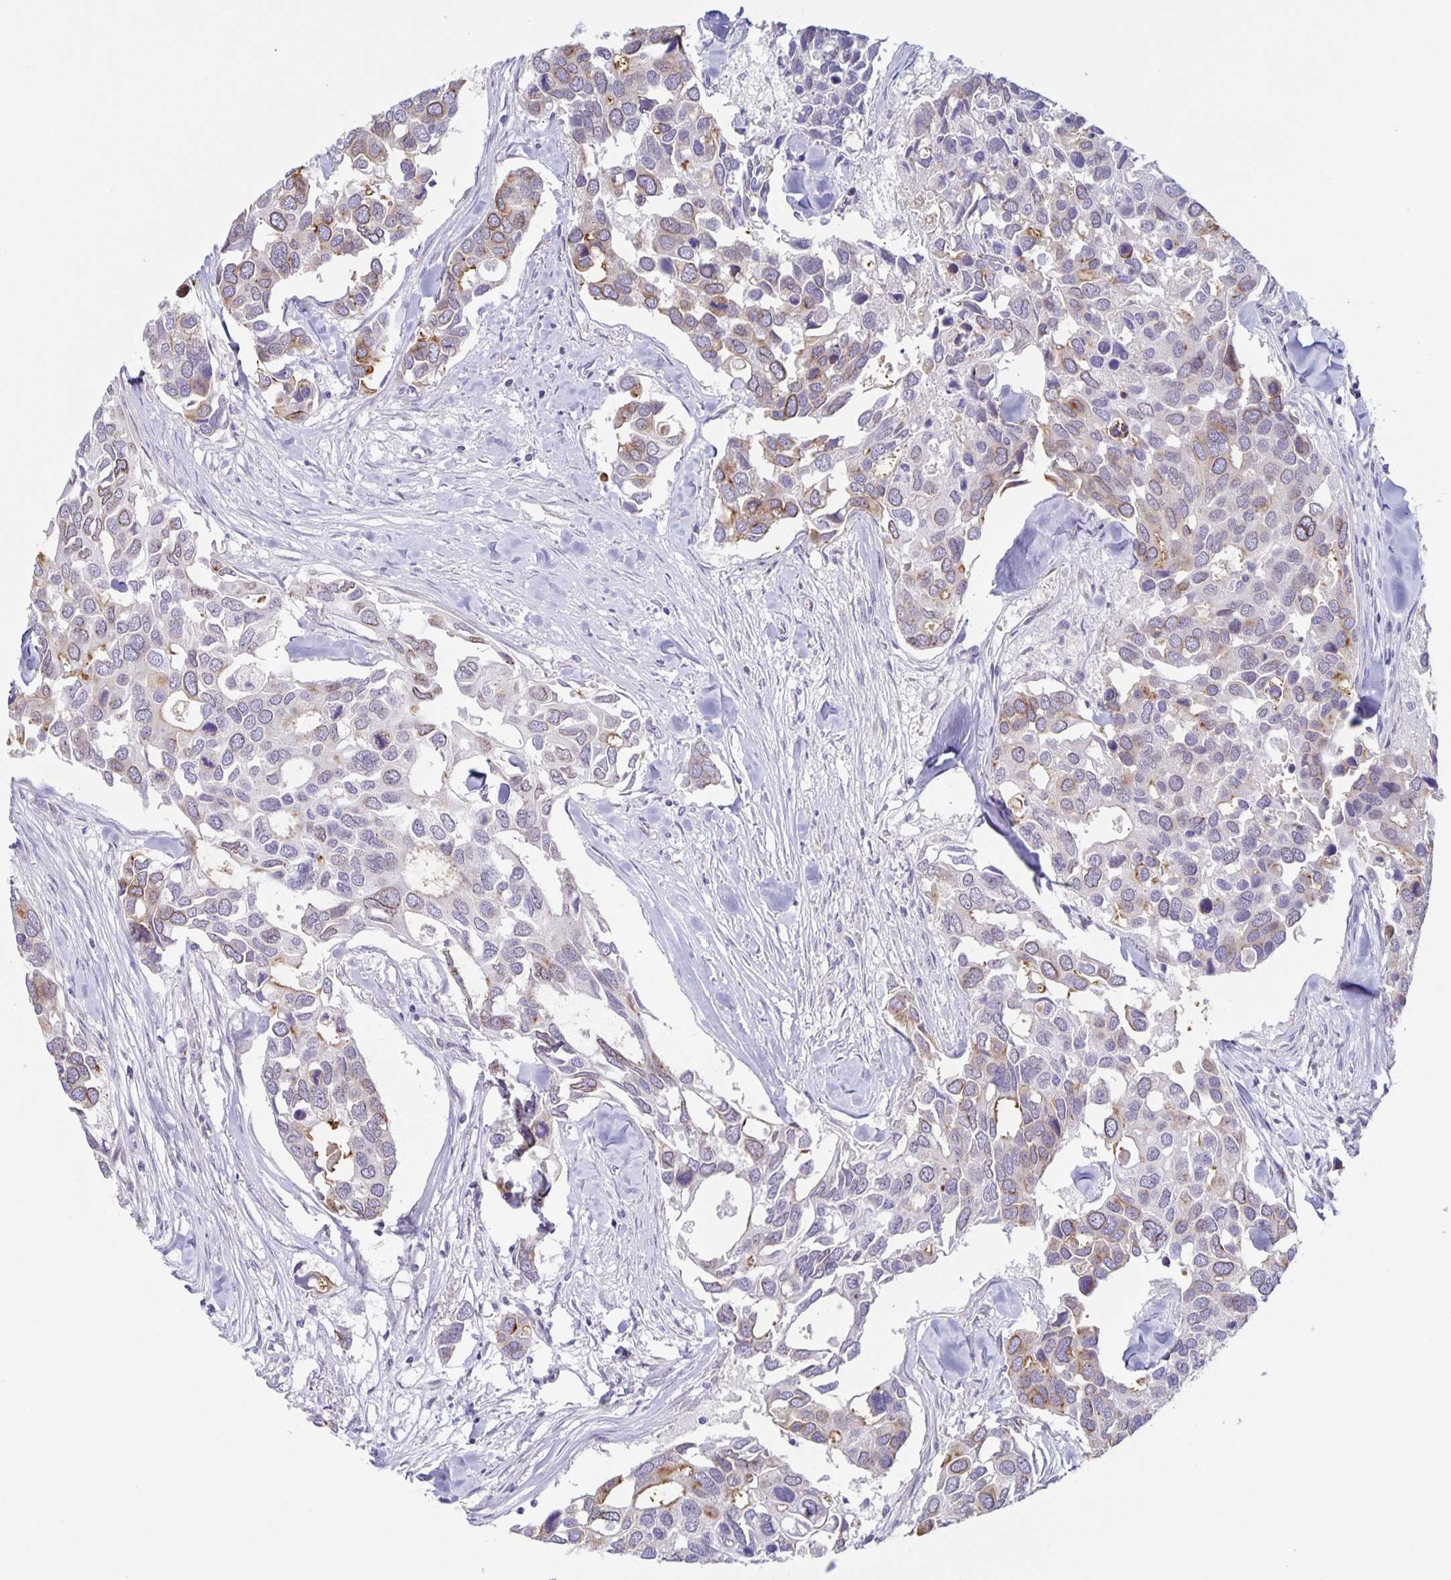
{"staining": {"intensity": "weak", "quantity": "<25%", "location": "cytoplasmic/membranous,nuclear"}, "tissue": "breast cancer", "cell_type": "Tumor cells", "image_type": "cancer", "snomed": [{"axis": "morphology", "description": "Duct carcinoma"}, {"axis": "topography", "description": "Breast"}], "caption": "There is no significant positivity in tumor cells of breast invasive ductal carcinoma. (Immunohistochemistry, brightfield microscopy, high magnification).", "gene": "SYNE2", "patient": {"sex": "female", "age": 83}}